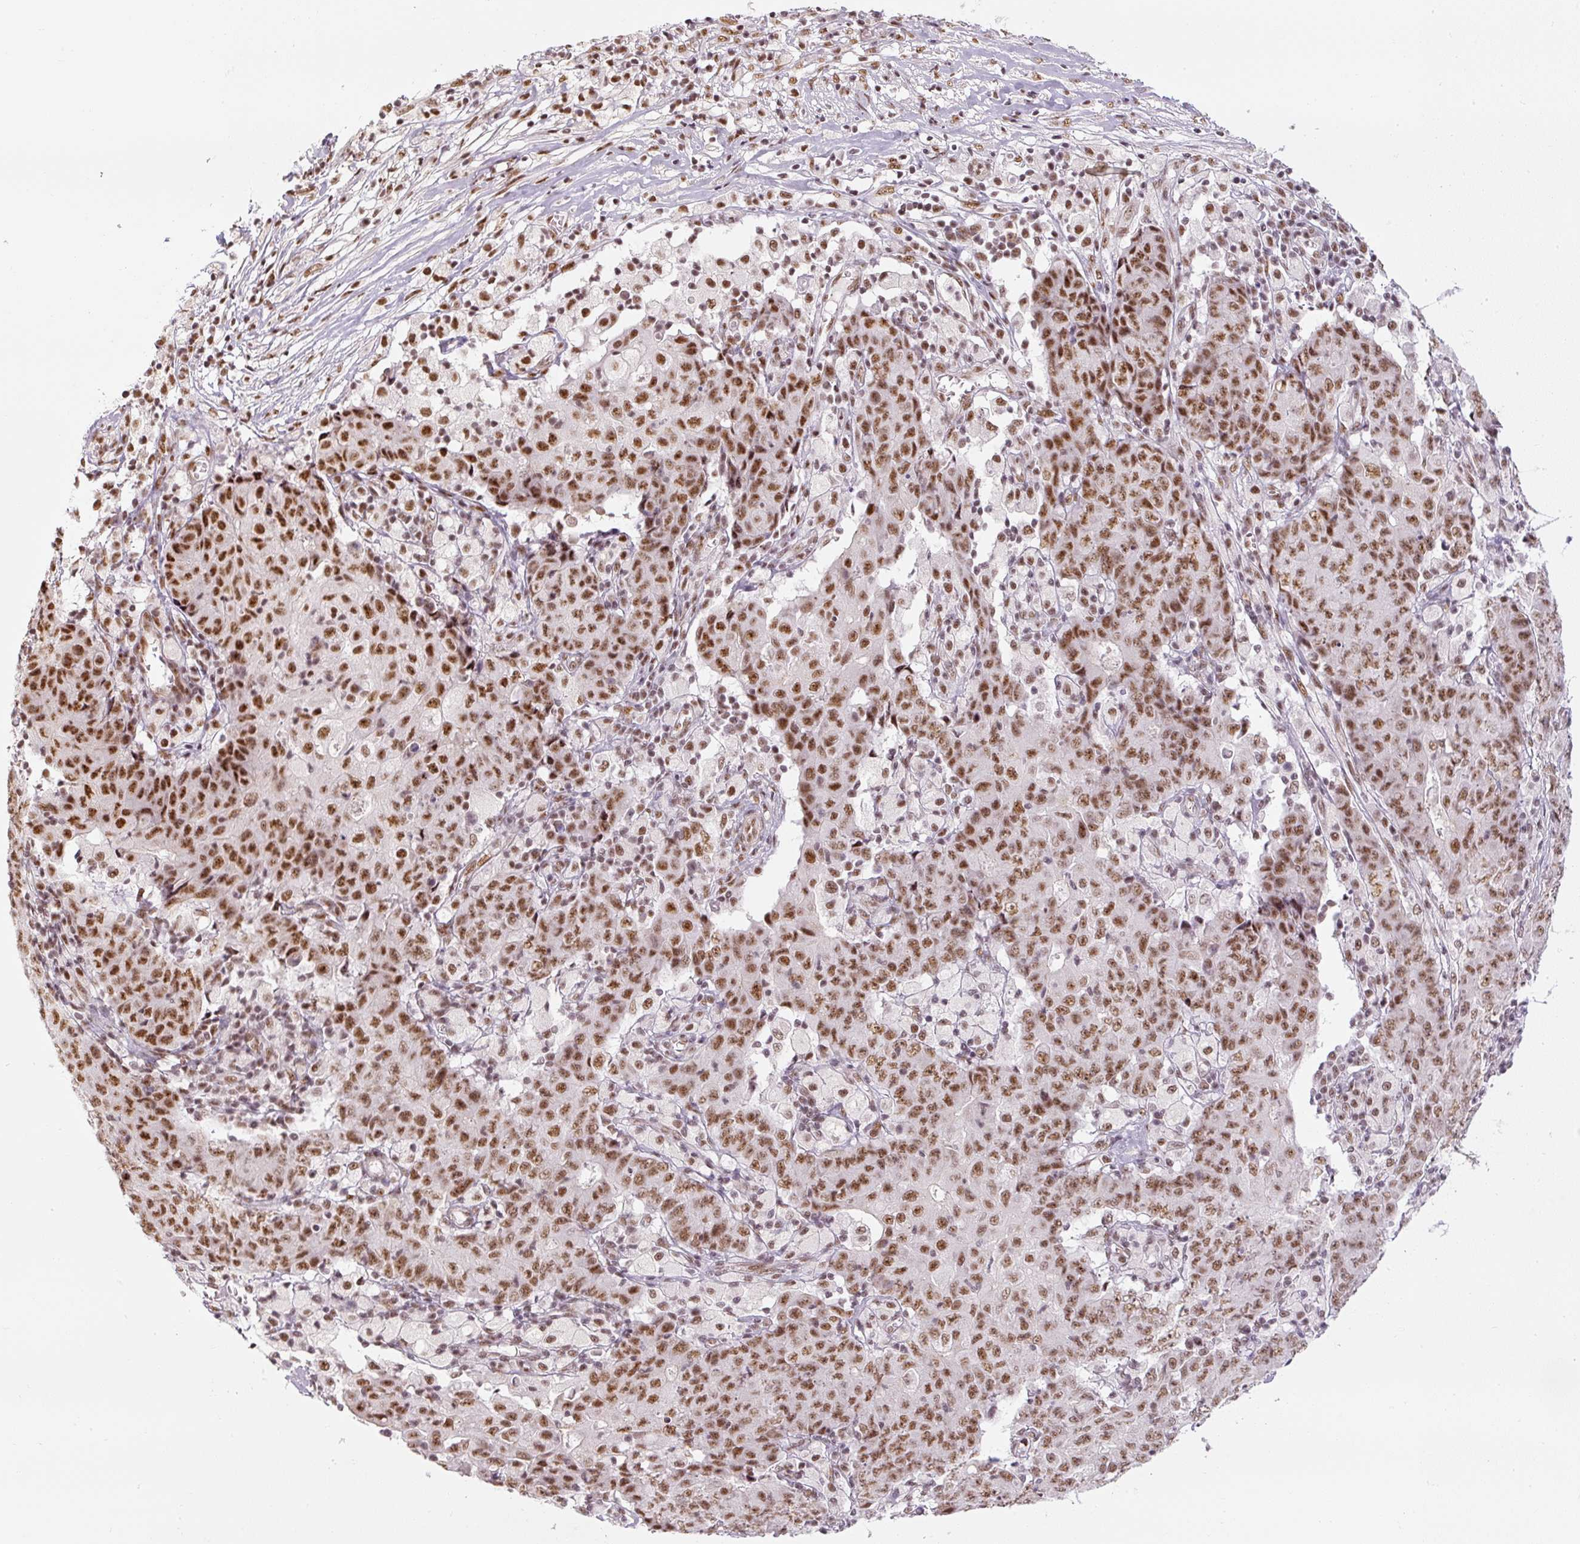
{"staining": {"intensity": "moderate", "quantity": ">75%", "location": "nuclear"}, "tissue": "ovarian cancer", "cell_type": "Tumor cells", "image_type": "cancer", "snomed": [{"axis": "morphology", "description": "Carcinoma, endometroid"}, {"axis": "topography", "description": "Ovary"}], "caption": "This is a histology image of IHC staining of ovarian cancer (endometroid carcinoma), which shows moderate positivity in the nuclear of tumor cells.", "gene": "U2AF2", "patient": {"sex": "female", "age": 42}}